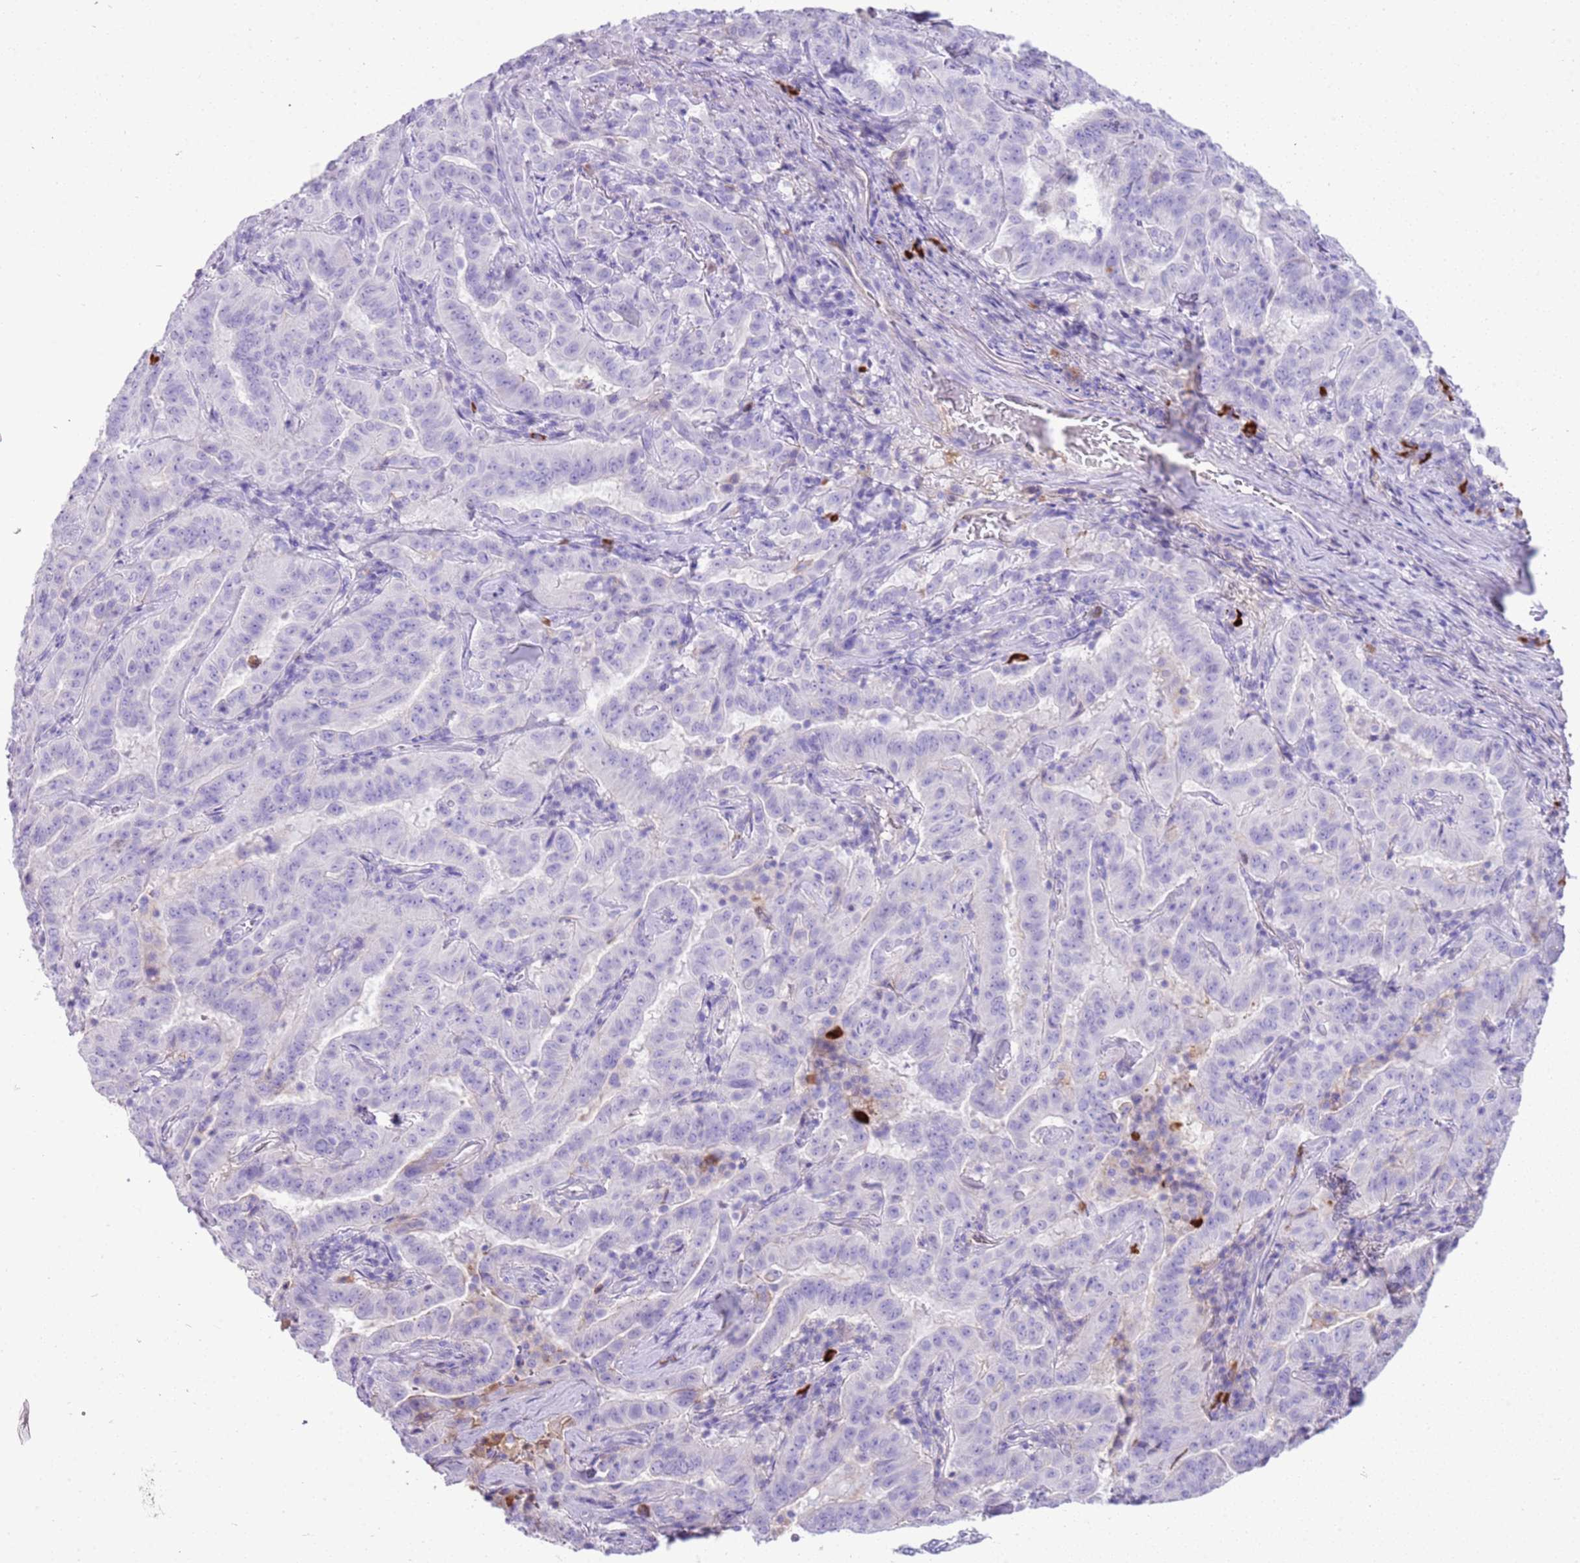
{"staining": {"intensity": "negative", "quantity": "none", "location": "none"}, "tissue": "pancreatic cancer", "cell_type": "Tumor cells", "image_type": "cancer", "snomed": [{"axis": "morphology", "description": "Adenocarcinoma, NOS"}, {"axis": "topography", "description": "Pancreas"}], "caption": "Tumor cells show no significant expression in pancreatic cancer (adenocarcinoma).", "gene": "IGKV3D-11", "patient": {"sex": "male", "age": 63}}